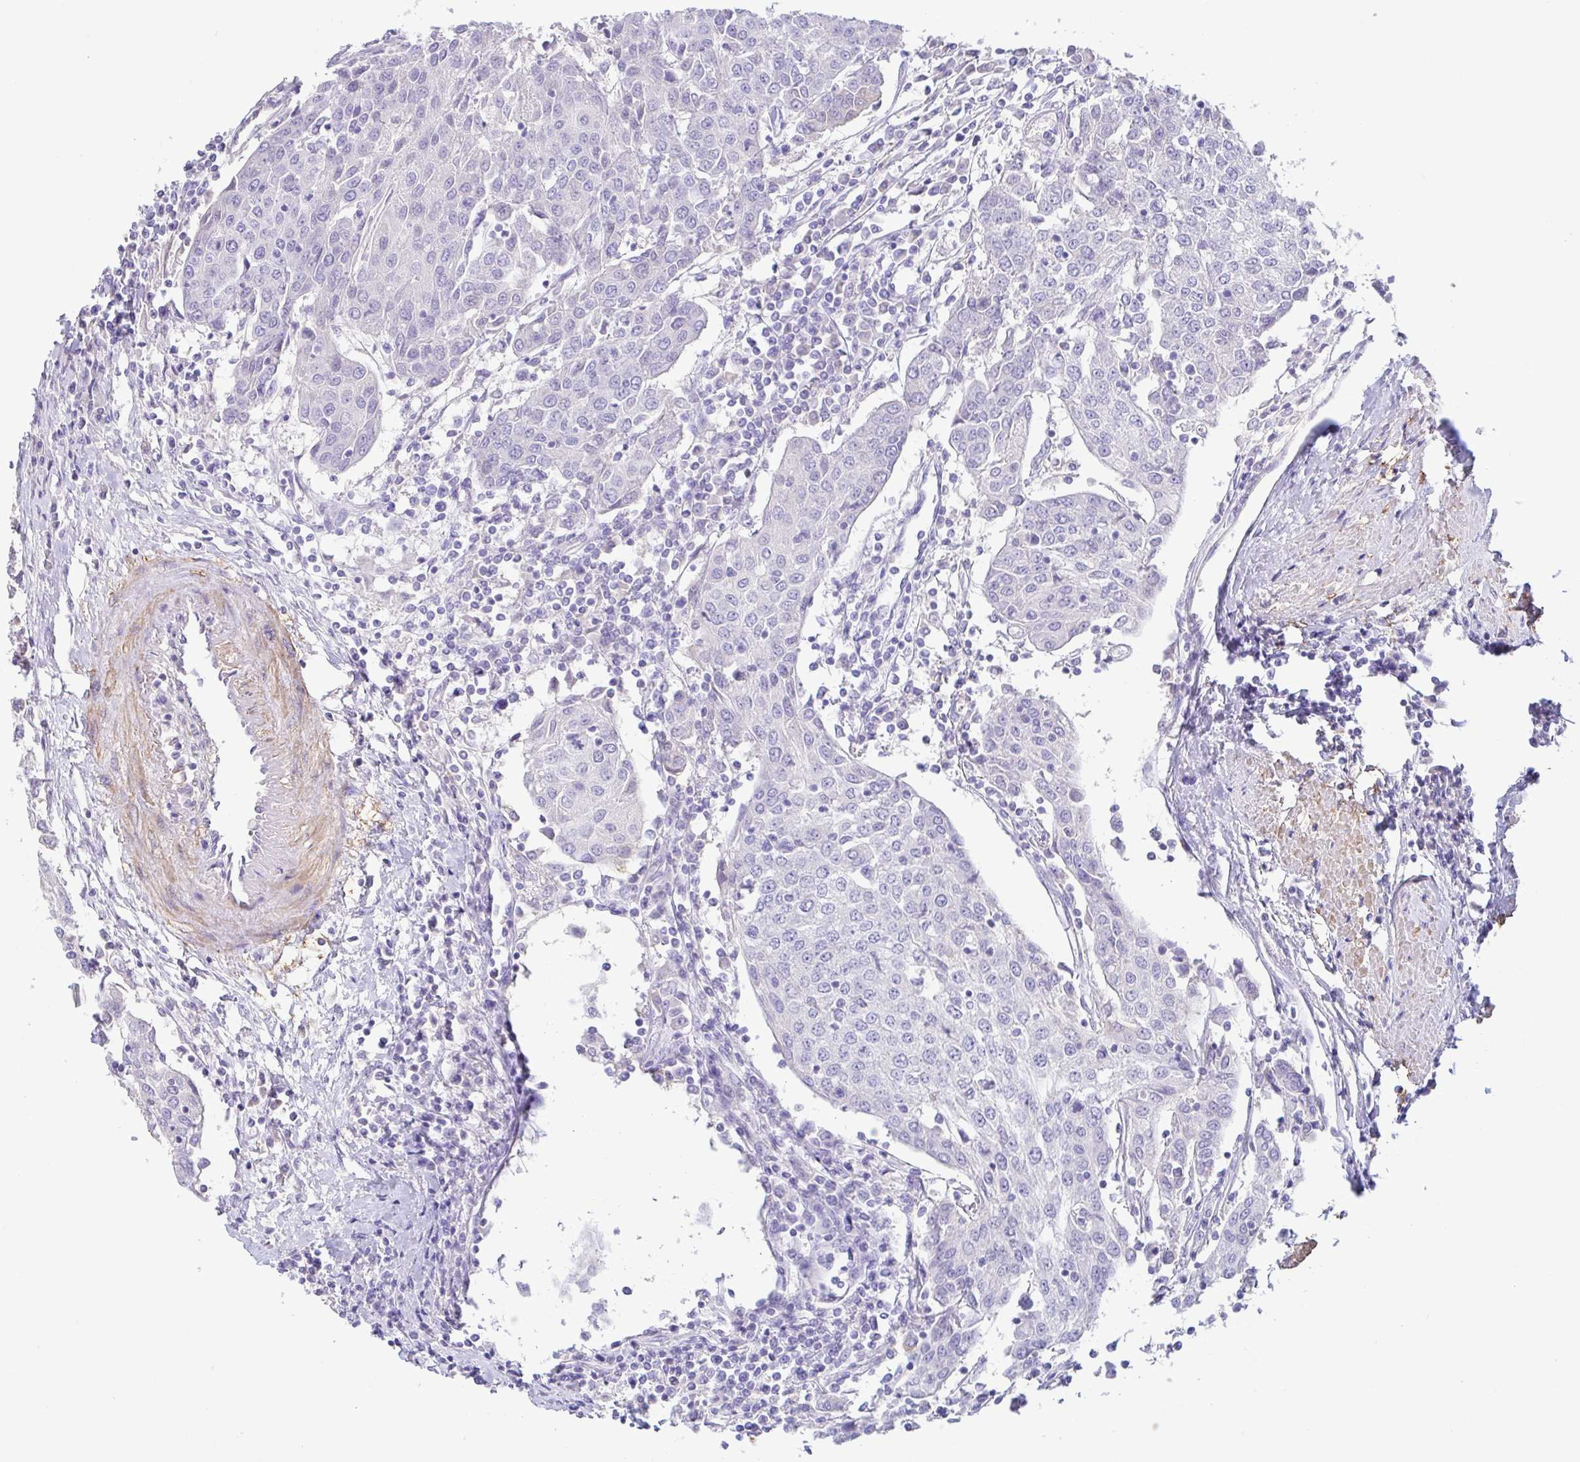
{"staining": {"intensity": "negative", "quantity": "none", "location": "none"}, "tissue": "urothelial cancer", "cell_type": "Tumor cells", "image_type": "cancer", "snomed": [{"axis": "morphology", "description": "Urothelial carcinoma, High grade"}, {"axis": "topography", "description": "Urinary bladder"}], "caption": "High magnification brightfield microscopy of urothelial cancer stained with DAB (3,3'-diaminobenzidine) (brown) and counterstained with hematoxylin (blue): tumor cells show no significant expression. (Immunohistochemistry, brightfield microscopy, high magnification).", "gene": "PYGM", "patient": {"sex": "female", "age": 85}}